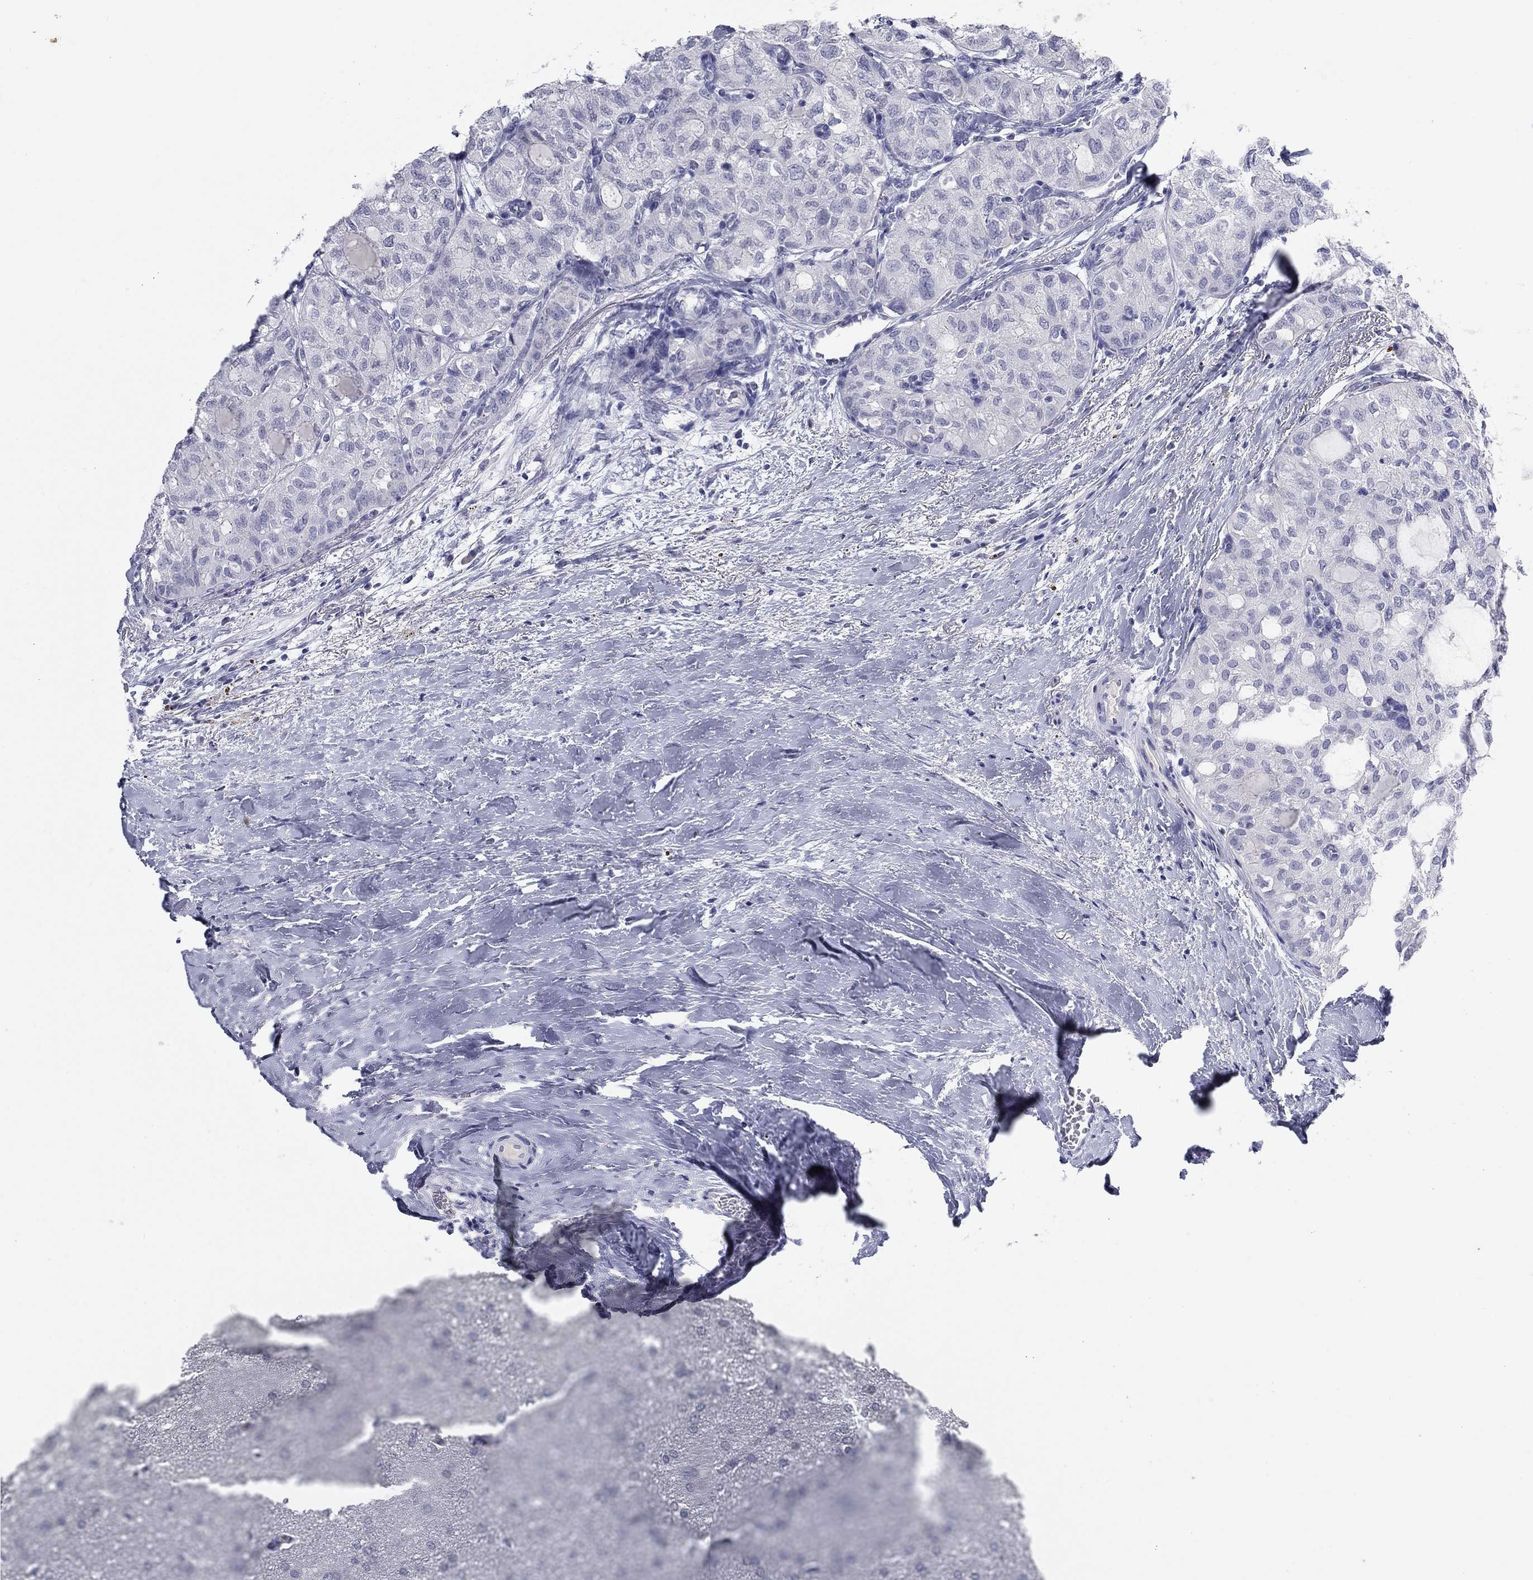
{"staining": {"intensity": "negative", "quantity": "none", "location": "none"}, "tissue": "thyroid cancer", "cell_type": "Tumor cells", "image_type": "cancer", "snomed": [{"axis": "morphology", "description": "Follicular adenoma carcinoma, NOS"}, {"axis": "topography", "description": "Thyroid gland"}], "caption": "Immunohistochemistry histopathology image of thyroid cancer (follicular adenoma carcinoma) stained for a protein (brown), which shows no staining in tumor cells.", "gene": "KRT75", "patient": {"sex": "male", "age": 75}}